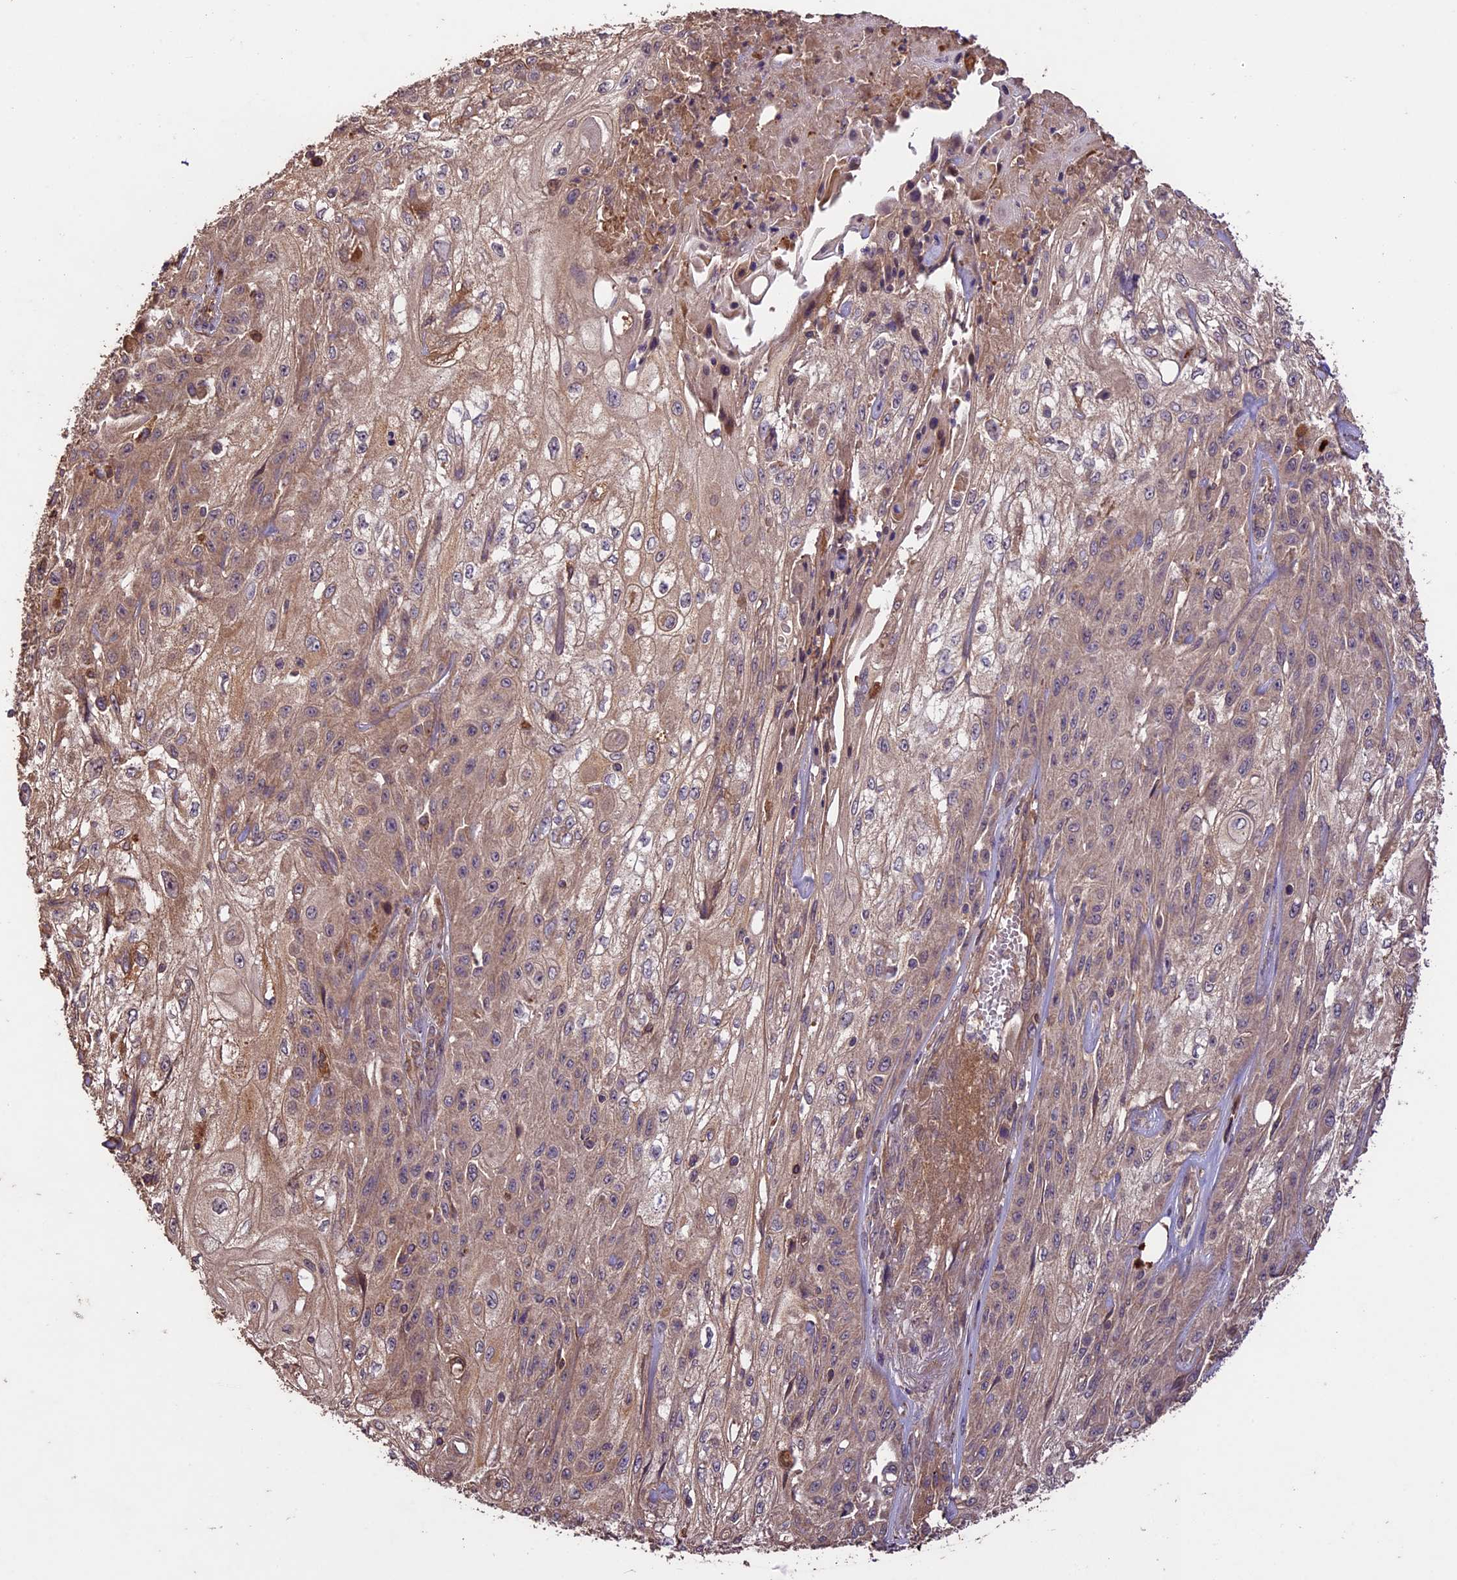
{"staining": {"intensity": "weak", "quantity": ">75%", "location": "cytoplasmic/membranous"}, "tissue": "skin cancer", "cell_type": "Tumor cells", "image_type": "cancer", "snomed": [{"axis": "morphology", "description": "Squamous cell carcinoma, NOS"}, {"axis": "morphology", "description": "Squamous cell carcinoma, metastatic, NOS"}, {"axis": "topography", "description": "Skin"}, {"axis": "topography", "description": "Lymph node"}], "caption": "A brown stain shows weak cytoplasmic/membranous positivity of a protein in metastatic squamous cell carcinoma (skin) tumor cells.", "gene": "CRLF1", "patient": {"sex": "male", "age": 75}}